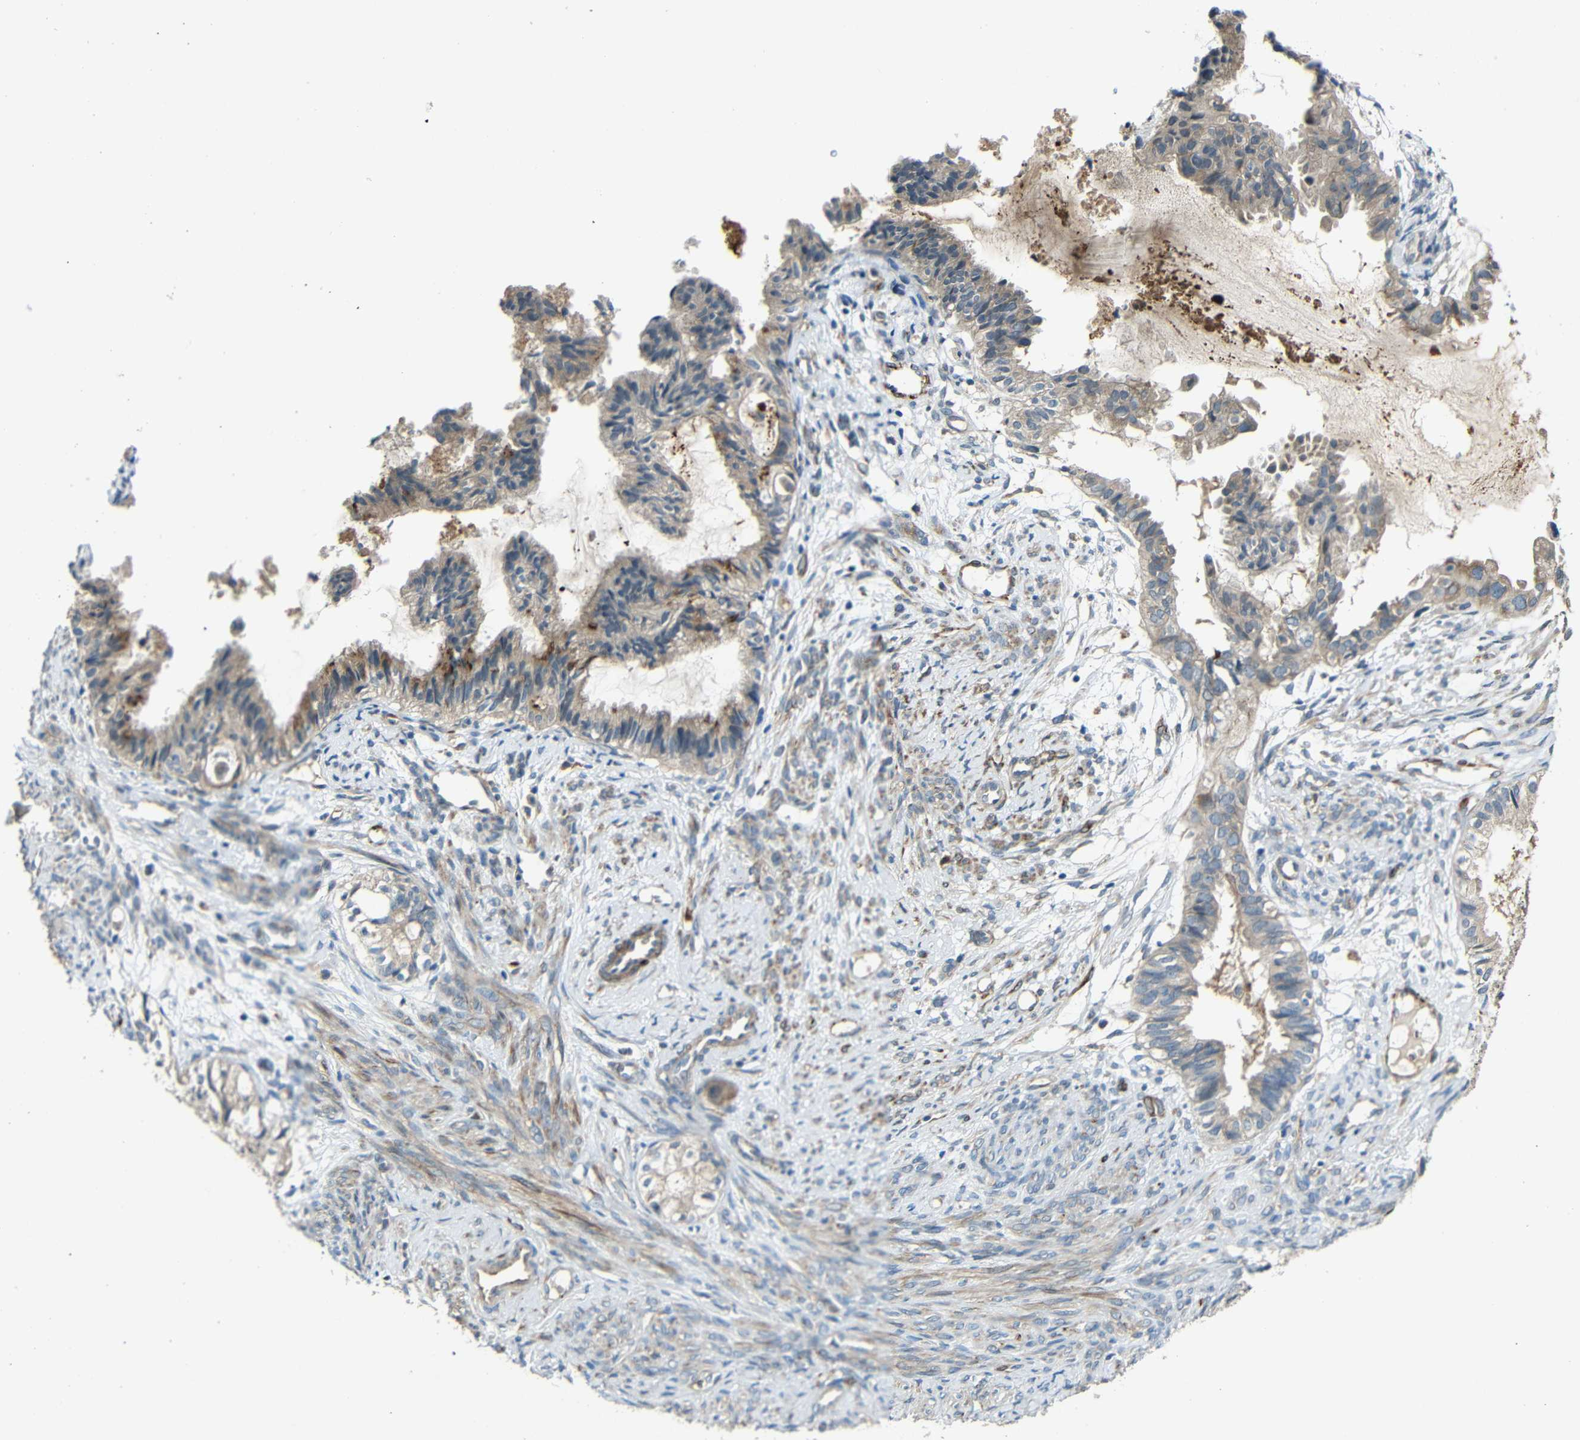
{"staining": {"intensity": "weak", "quantity": ">75%", "location": "cytoplasmic/membranous"}, "tissue": "cervical cancer", "cell_type": "Tumor cells", "image_type": "cancer", "snomed": [{"axis": "morphology", "description": "Normal tissue, NOS"}, {"axis": "morphology", "description": "Adenocarcinoma, NOS"}, {"axis": "topography", "description": "Cervix"}, {"axis": "topography", "description": "Endometrium"}], "caption": "This is an image of immunohistochemistry staining of cervical cancer, which shows weak positivity in the cytoplasmic/membranous of tumor cells.", "gene": "DCLK1", "patient": {"sex": "female", "age": 86}}